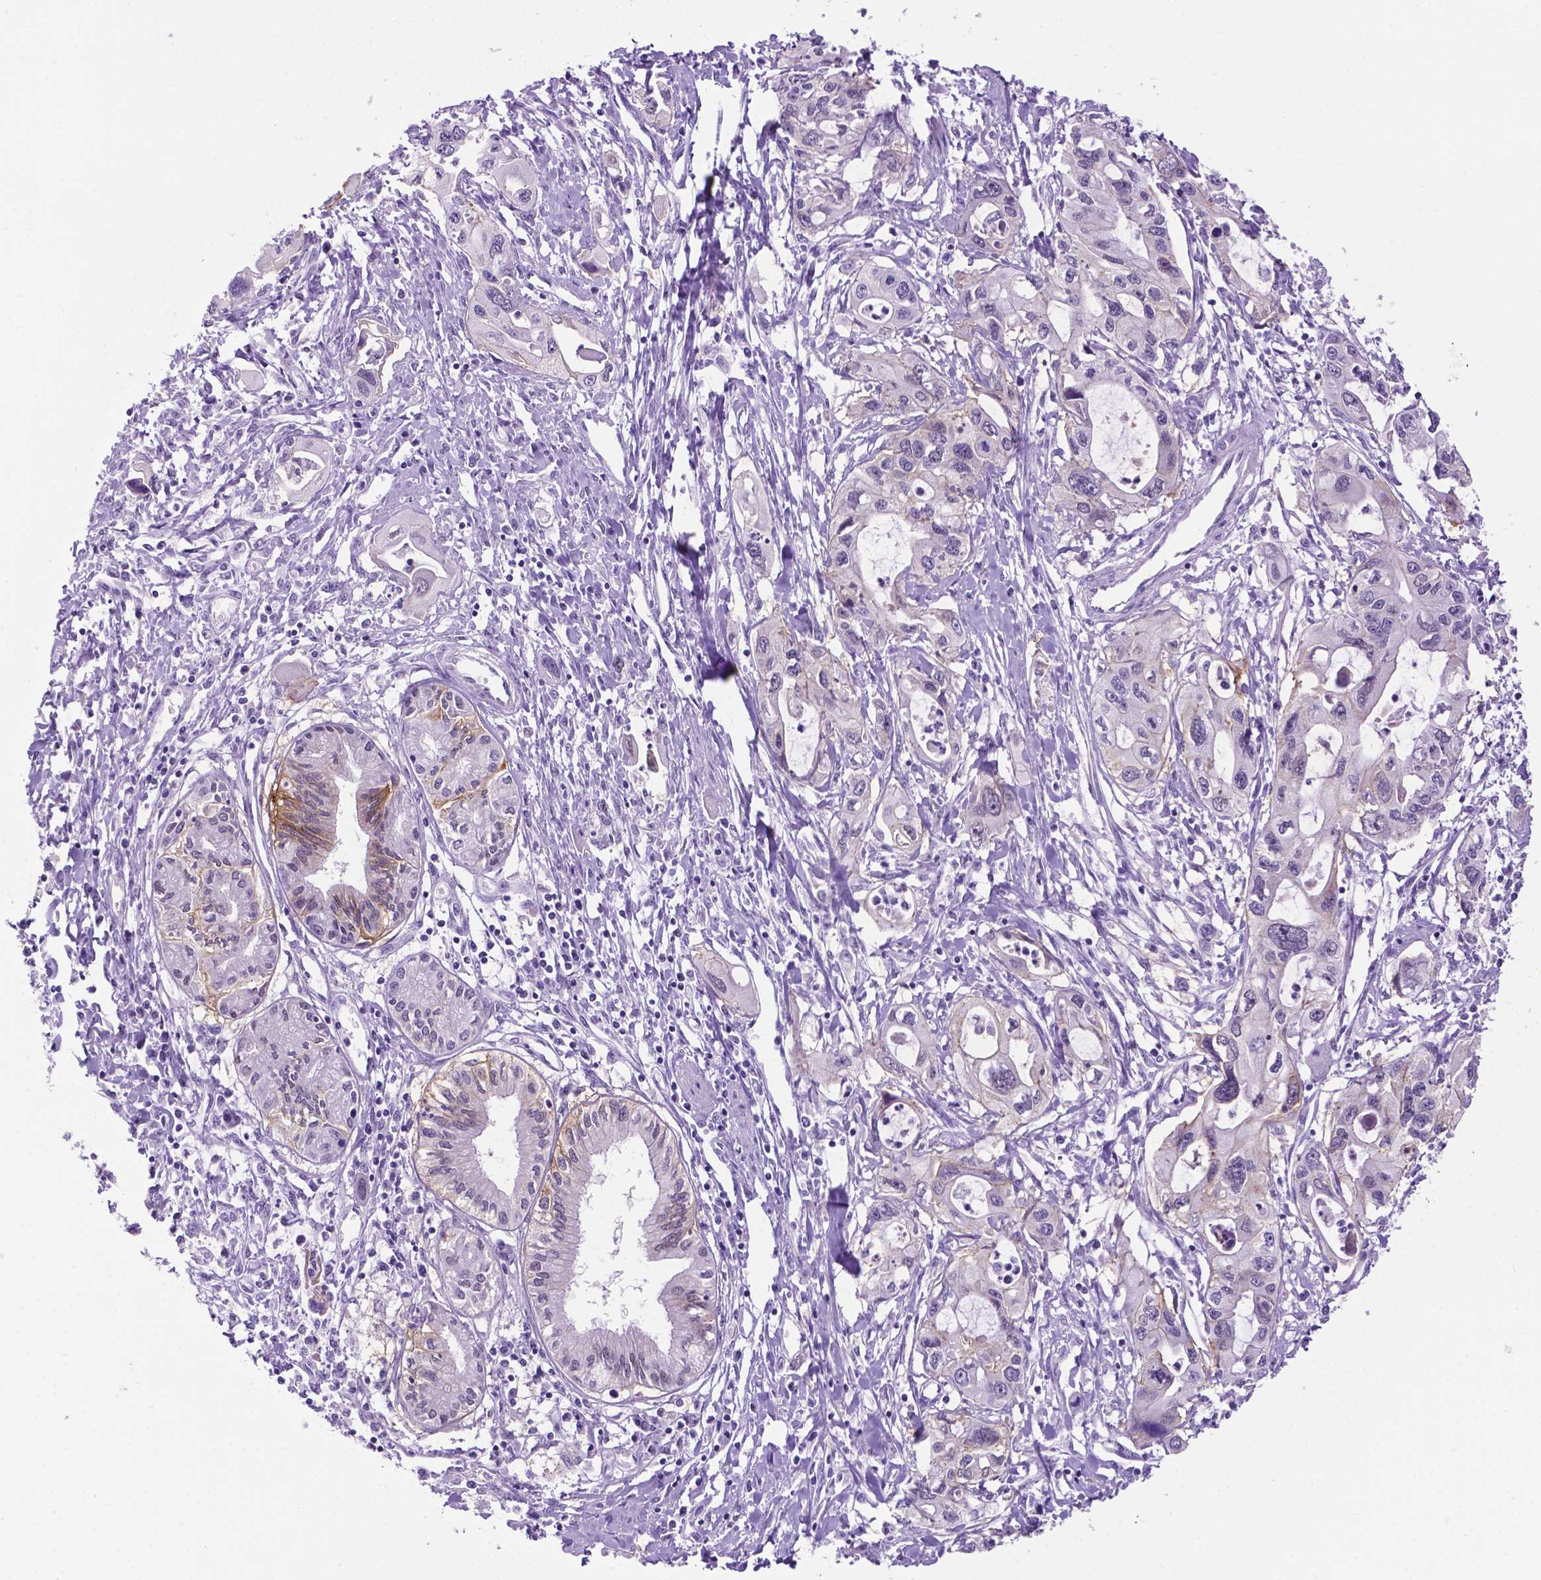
{"staining": {"intensity": "weak", "quantity": "<25%", "location": "cytoplasmic/membranous"}, "tissue": "pancreatic cancer", "cell_type": "Tumor cells", "image_type": "cancer", "snomed": [{"axis": "morphology", "description": "Adenocarcinoma, NOS"}, {"axis": "topography", "description": "Pancreas"}], "caption": "DAB immunohistochemical staining of pancreatic cancer (adenocarcinoma) demonstrates no significant expression in tumor cells.", "gene": "TACSTD2", "patient": {"sex": "male", "age": 60}}